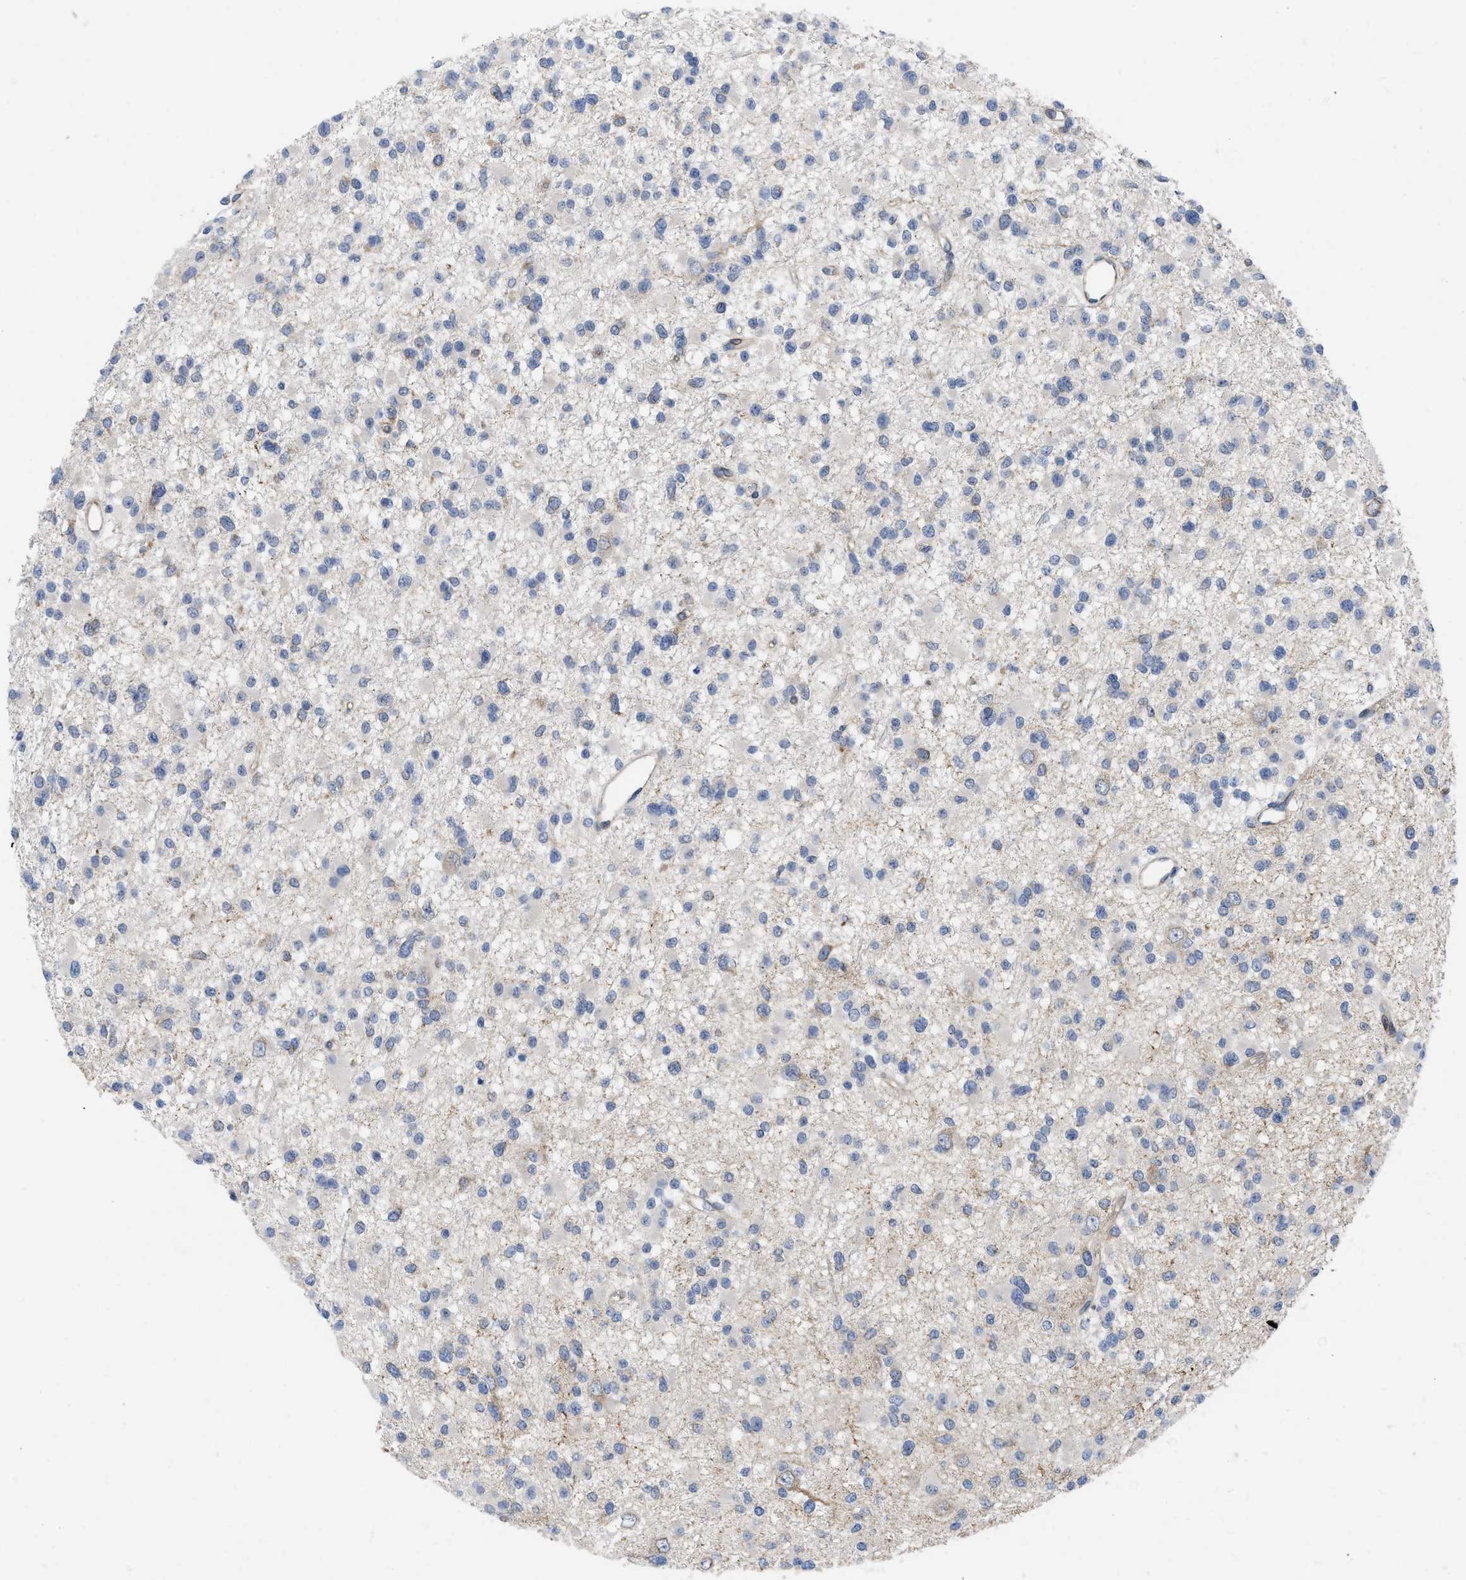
{"staining": {"intensity": "weak", "quantity": "<25%", "location": "cytoplasmic/membranous"}, "tissue": "glioma", "cell_type": "Tumor cells", "image_type": "cancer", "snomed": [{"axis": "morphology", "description": "Glioma, malignant, Low grade"}, {"axis": "topography", "description": "Brain"}], "caption": "Glioma was stained to show a protein in brown. There is no significant expression in tumor cells.", "gene": "EOGT", "patient": {"sex": "female", "age": 22}}